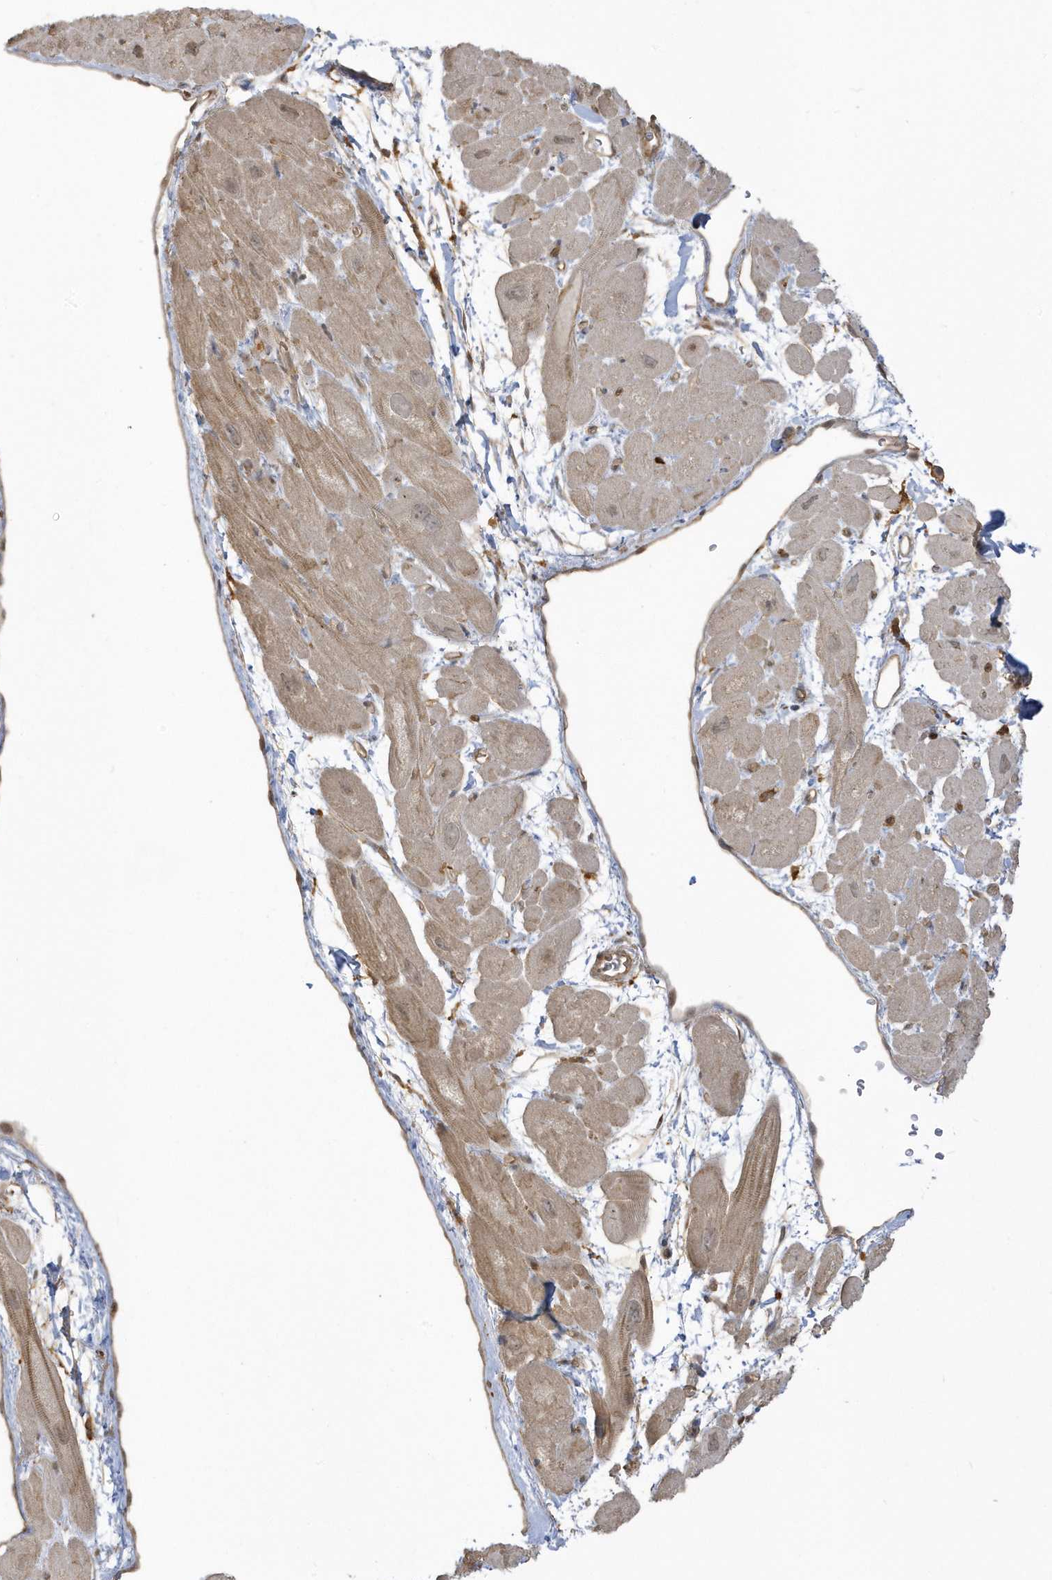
{"staining": {"intensity": "moderate", "quantity": ">75%", "location": "cytoplasmic/membranous"}, "tissue": "heart muscle", "cell_type": "Cardiomyocytes", "image_type": "normal", "snomed": [{"axis": "morphology", "description": "Normal tissue, NOS"}, {"axis": "topography", "description": "Heart"}], "caption": "Immunohistochemistry micrograph of normal heart muscle stained for a protein (brown), which reveals medium levels of moderate cytoplasmic/membranous expression in approximately >75% of cardiomyocytes.", "gene": "ZBTB8A", "patient": {"sex": "male", "age": 49}}